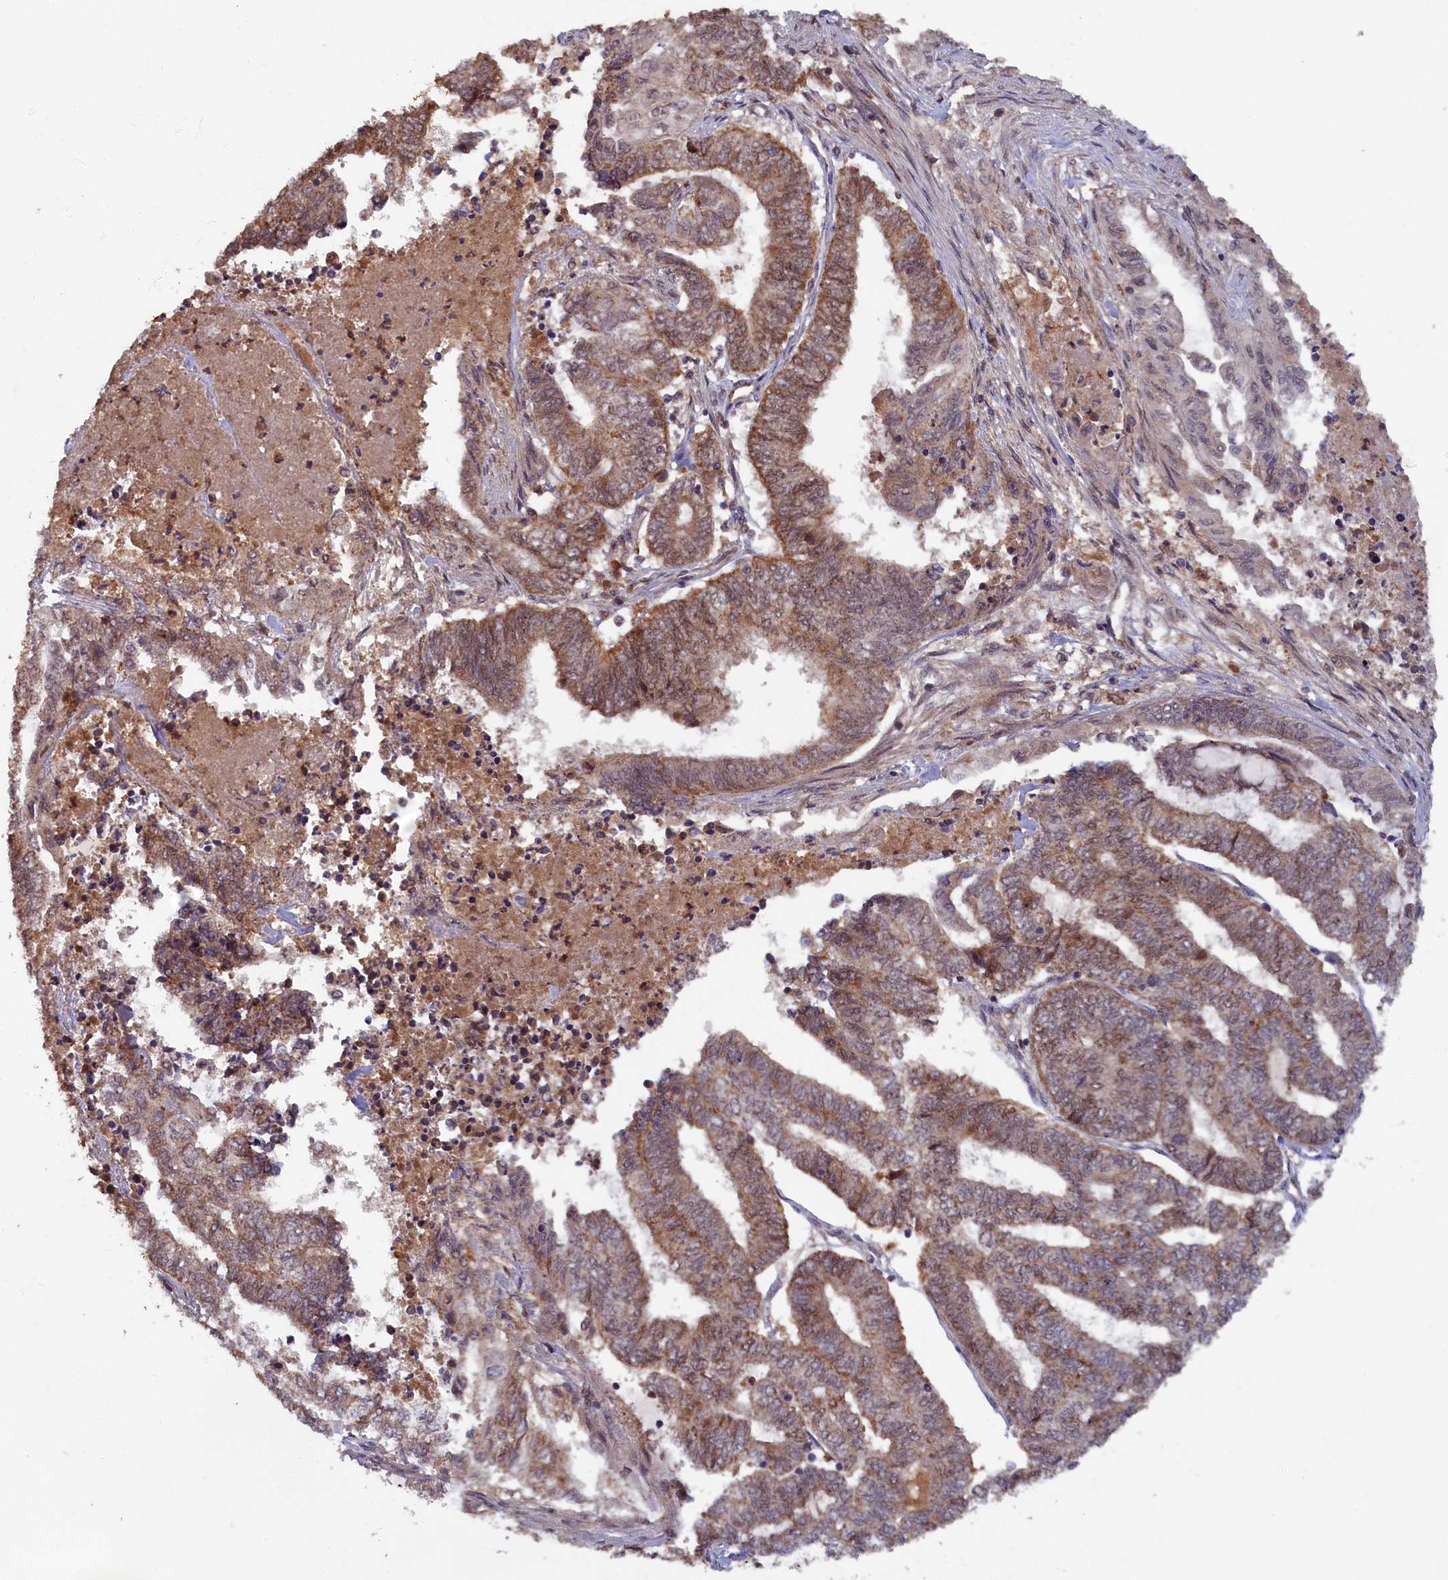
{"staining": {"intensity": "moderate", "quantity": ">75%", "location": "cytoplasmic/membranous"}, "tissue": "endometrial cancer", "cell_type": "Tumor cells", "image_type": "cancer", "snomed": [{"axis": "morphology", "description": "Adenocarcinoma, NOS"}, {"axis": "topography", "description": "Uterus"}, {"axis": "topography", "description": "Endometrium"}], "caption": "A photomicrograph of human endometrial adenocarcinoma stained for a protein reveals moderate cytoplasmic/membranous brown staining in tumor cells. The staining is performed using DAB brown chromogen to label protein expression. The nuclei are counter-stained blue using hematoxylin.", "gene": "BRCA1", "patient": {"sex": "female", "age": 70}}